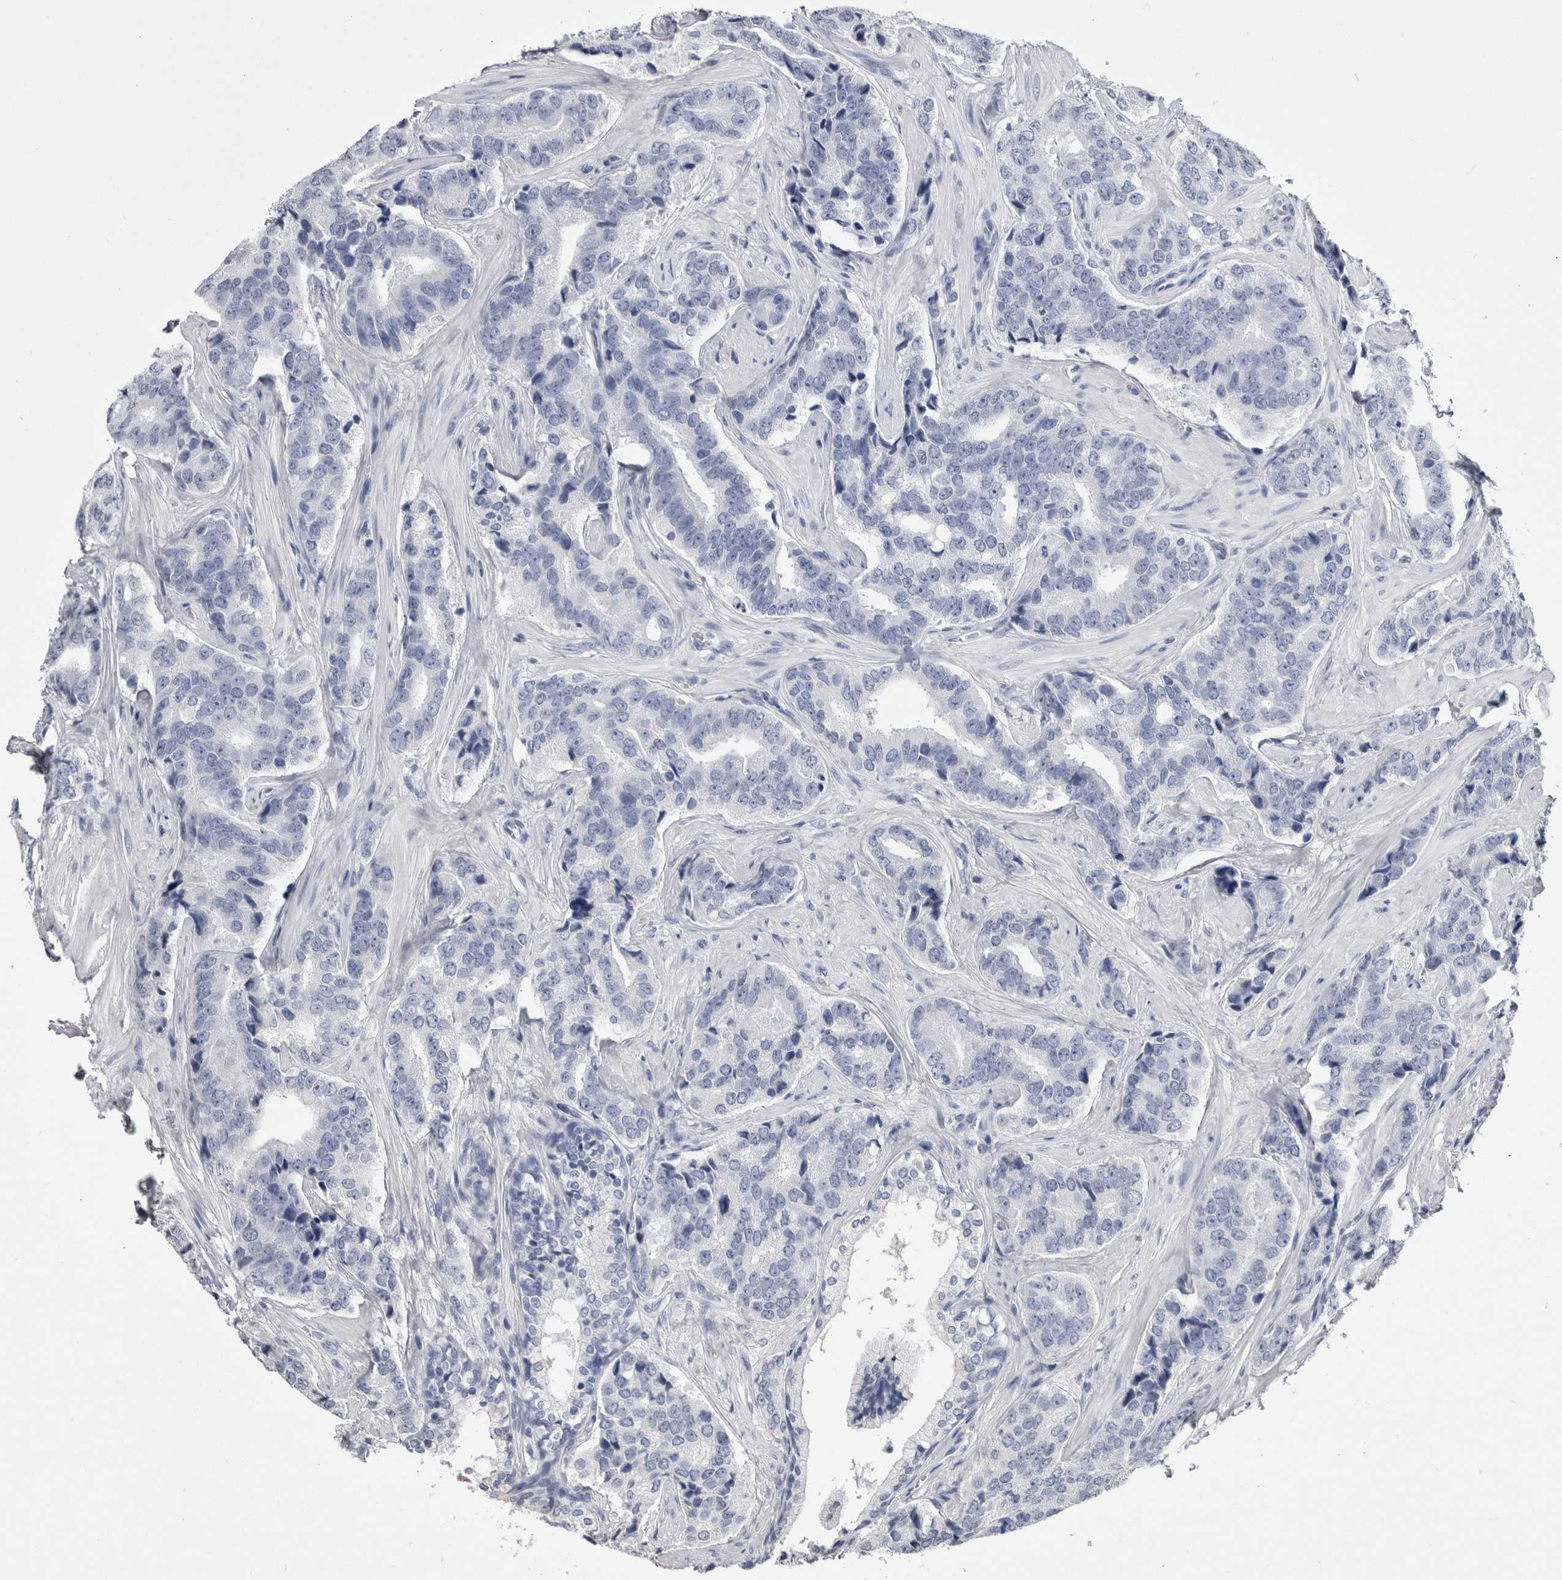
{"staining": {"intensity": "negative", "quantity": "none", "location": "none"}, "tissue": "prostate cancer", "cell_type": "Tumor cells", "image_type": "cancer", "snomed": [{"axis": "morphology", "description": "Adenocarcinoma, High grade"}, {"axis": "topography", "description": "Prostate"}], "caption": "DAB immunohistochemical staining of human prostate cancer (adenocarcinoma (high-grade)) displays no significant staining in tumor cells. (Stains: DAB IHC with hematoxylin counter stain, Microscopy: brightfield microscopy at high magnification).", "gene": "CDHR5", "patient": {"sex": "male", "age": 60}}